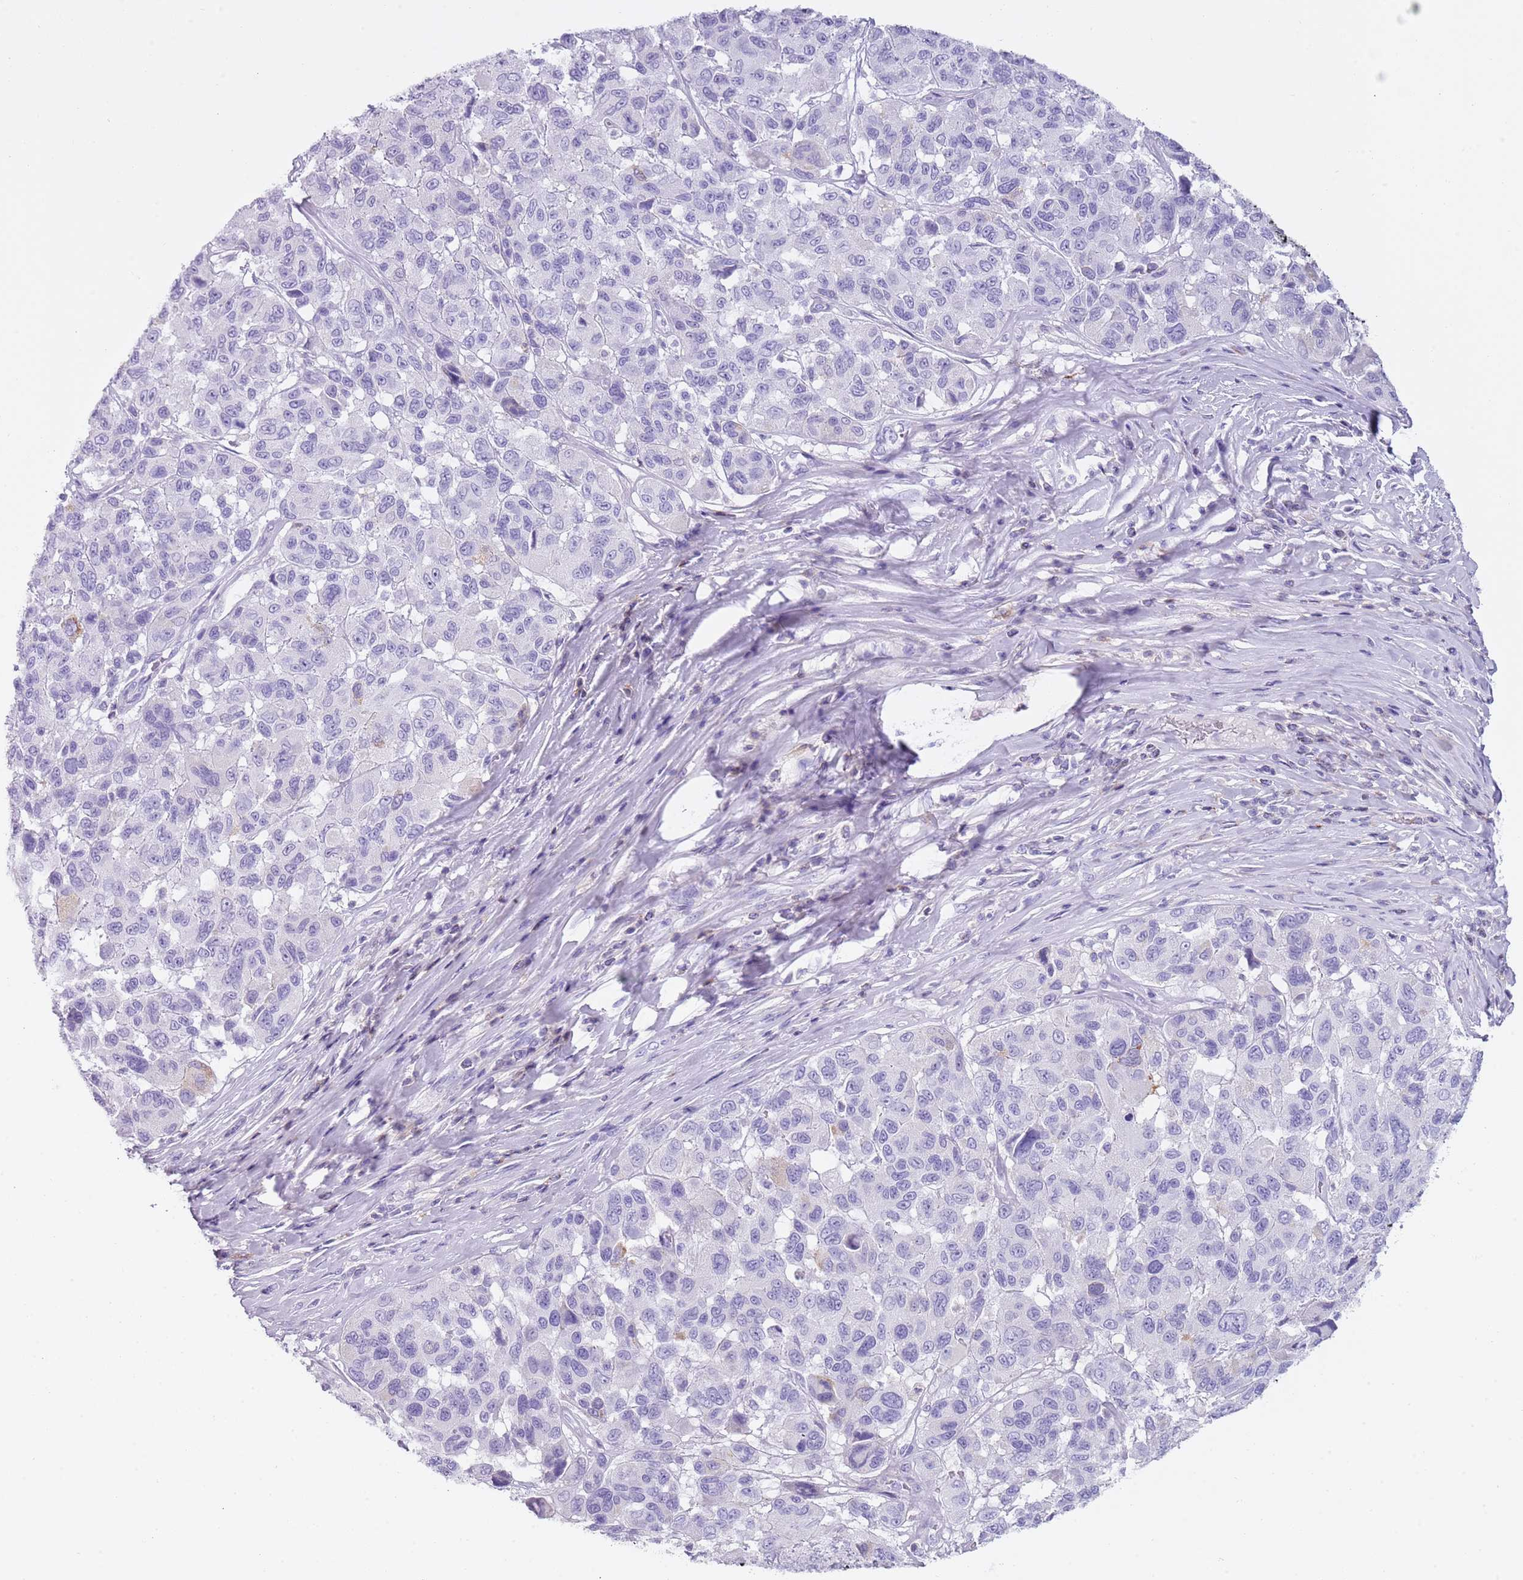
{"staining": {"intensity": "negative", "quantity": "none", "location": "none"}, "tissue": "melanoma", "cell_type": "Tumor cells", "image_type": "cancer", "snomed": [{"axis": "morphology", "description": "Malignant melanoma, NOS"}, {"axis": "topography", "description": "Skin"}], "caption": "Tumor cells show no significant protein positivity in malignant melanoma.", "gene": "NBPF20", "patient": {"sex": "female", "age": 66}}